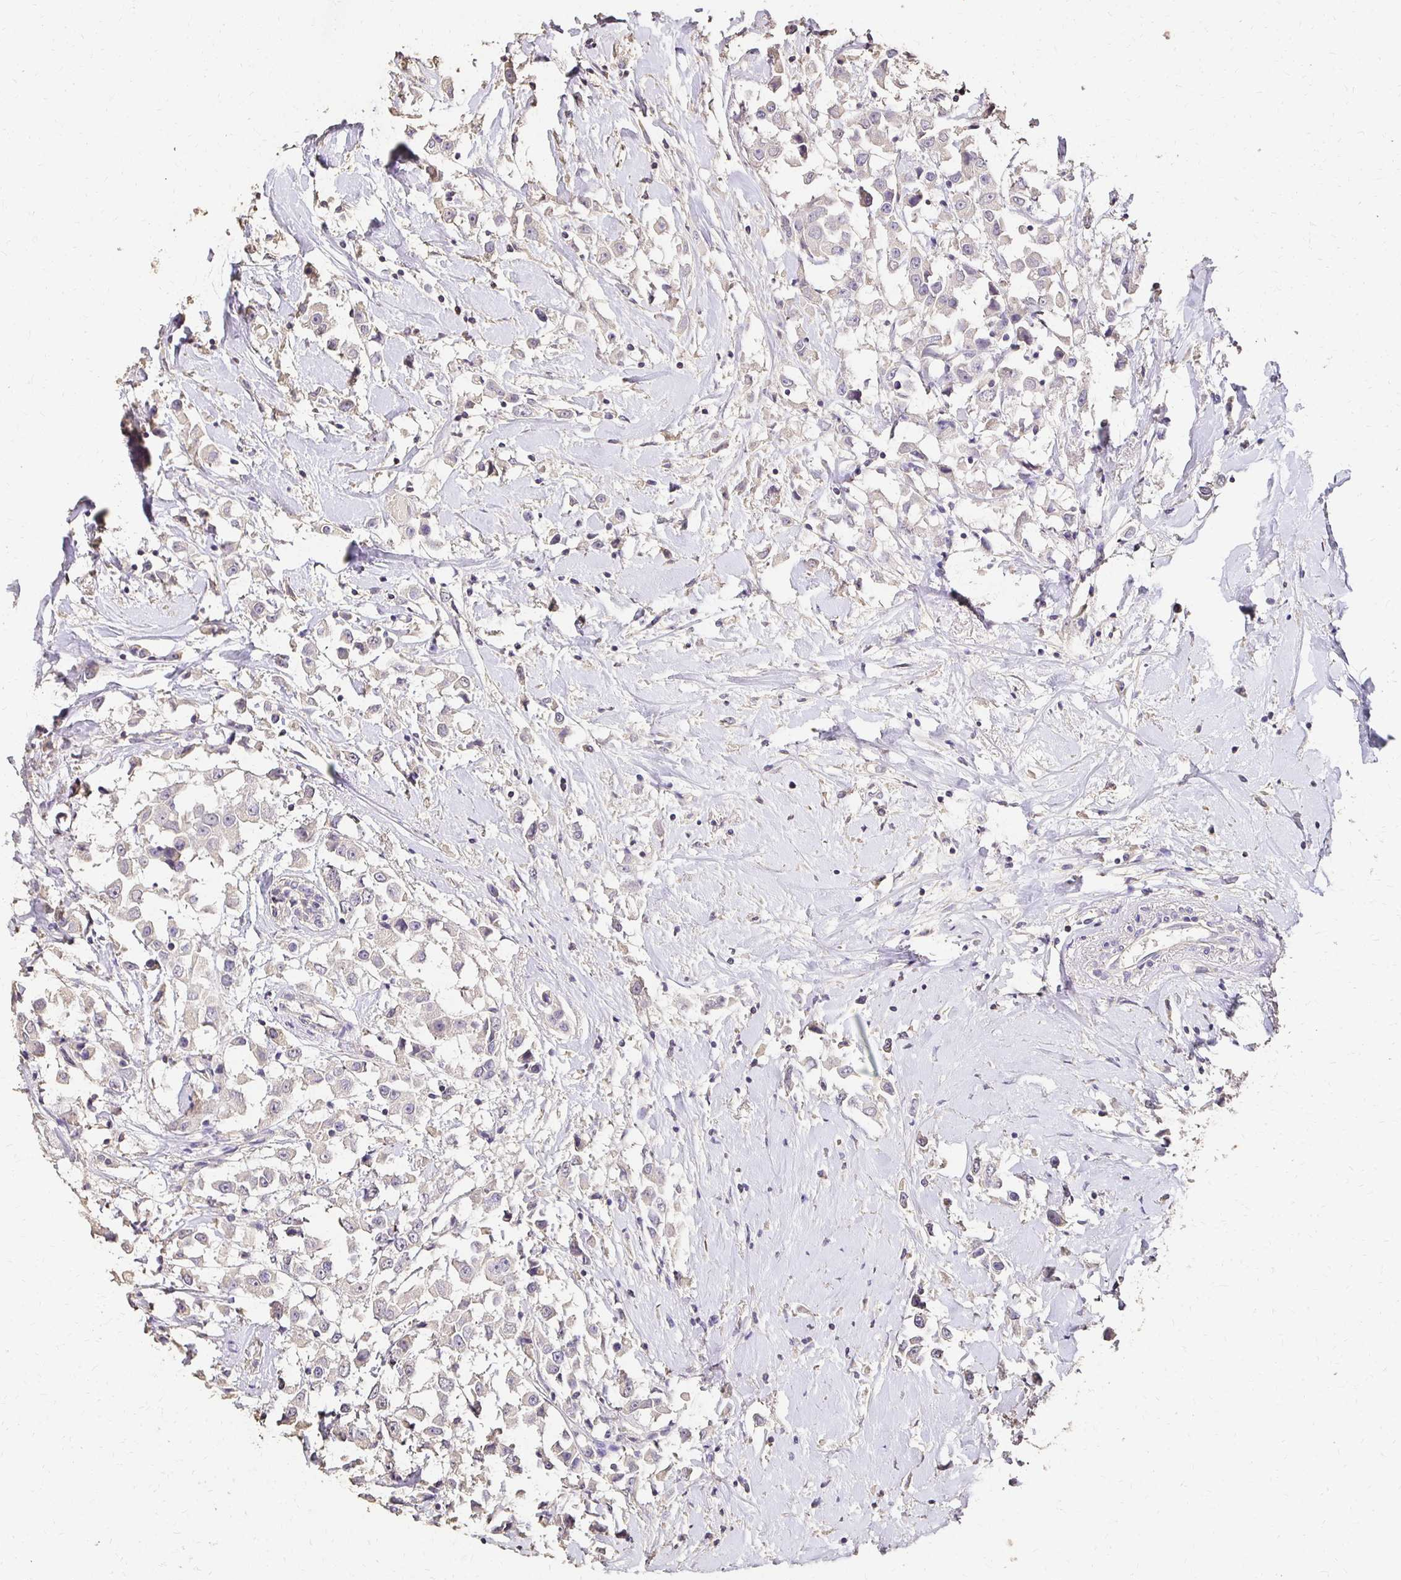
{"staining": {"intensity": "negative", "quantity": "none", "location": "none"}, "tissue": "breast cancer", "cell_type": "Tumor cells", "image_type": "cancer", "snomed": [{"axis": "morphology", "description": "Duct carcinoma"}, {"axis": "topography", "description": "Breast"}], "caption": "The IHC photomicrograph has no significant expression in tumor cells of intraductal carcinoma (breast) tissue.", "gene": "UGT1A6", "patient": {"sex": "female", "age": 61}}